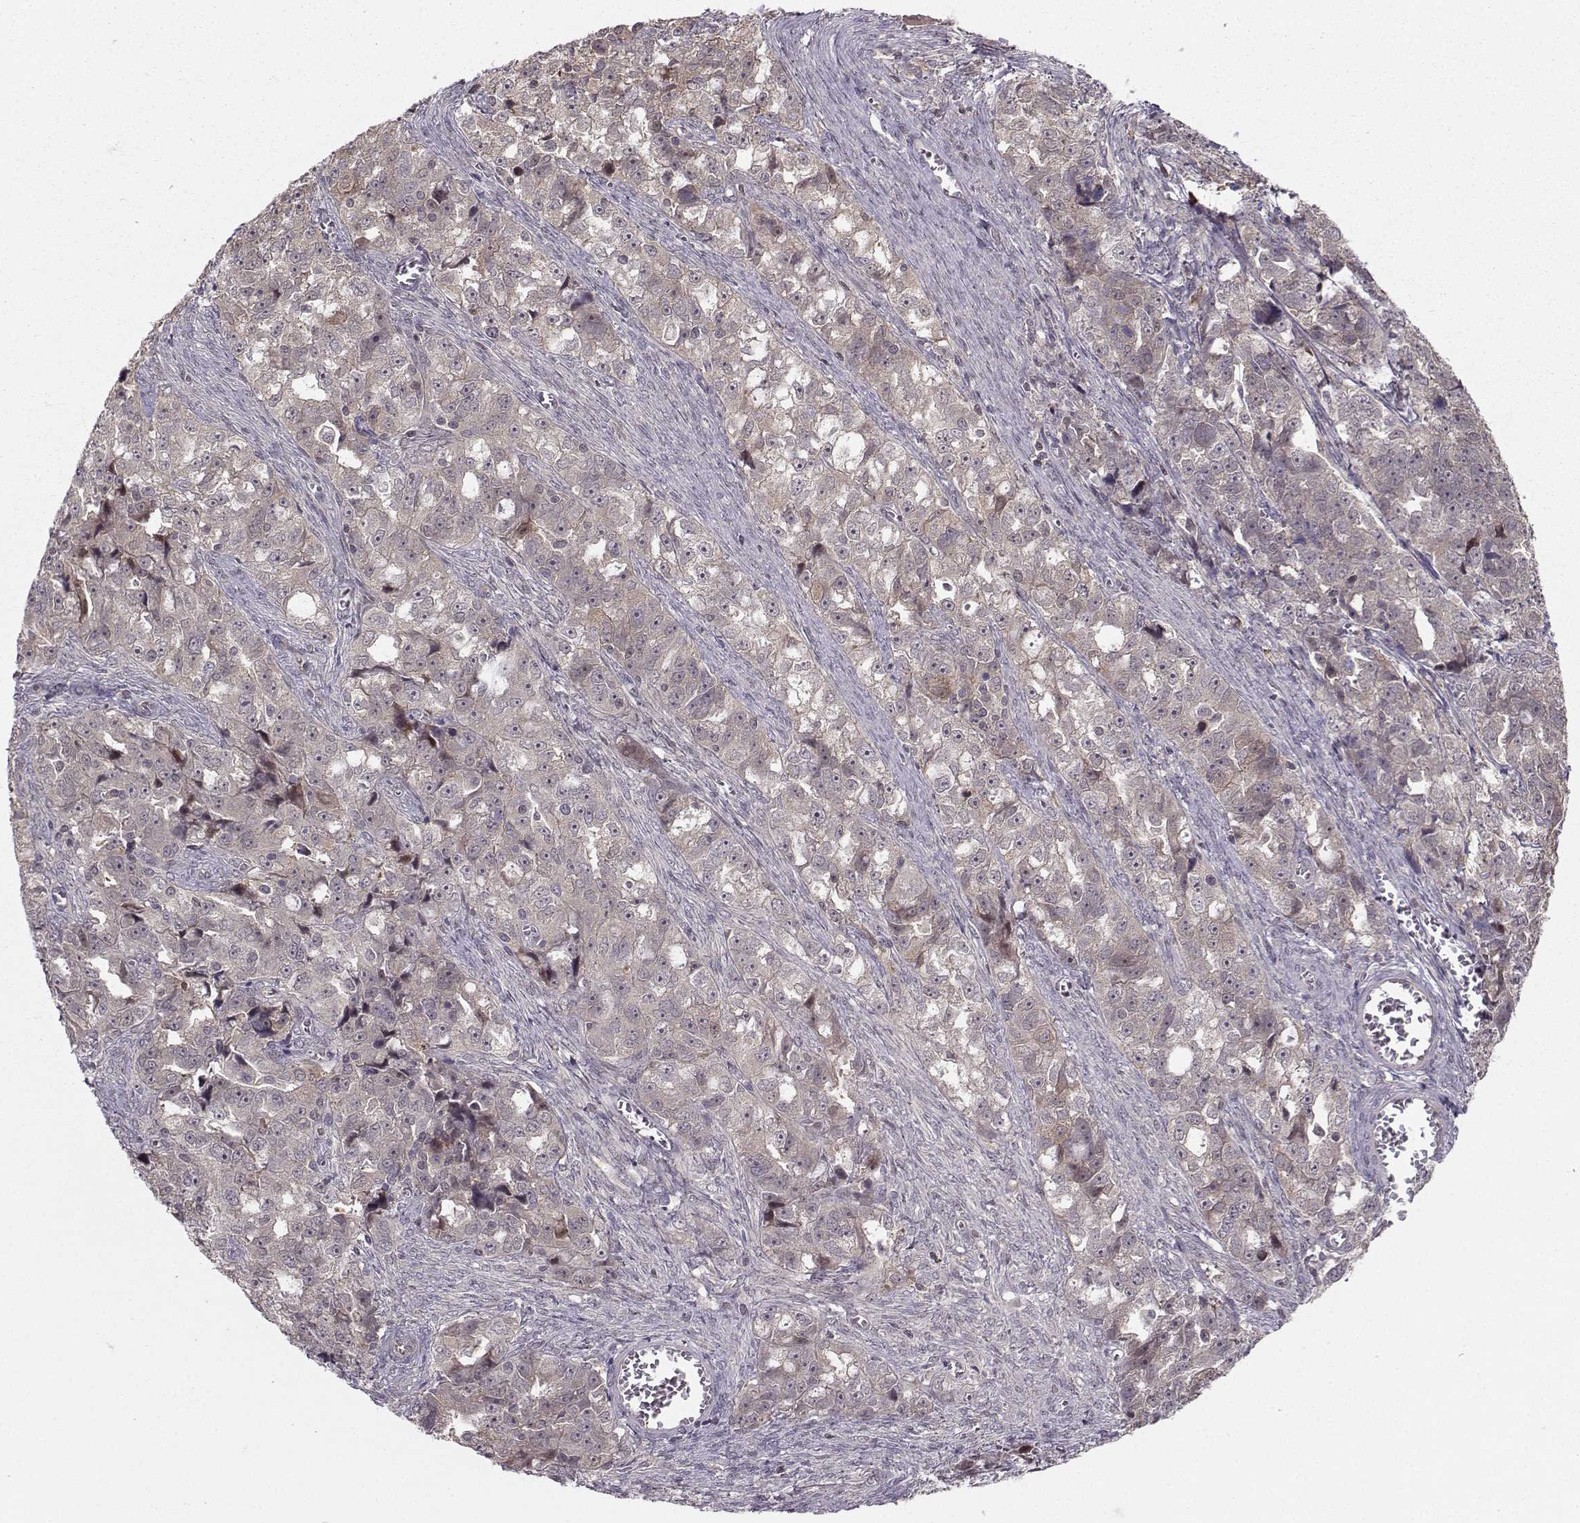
{"staining": {"intensity": "negative", "quantity": "none", "location": "none"}, "tissue": "ovarian cancer", "cell_type": "Tumor cells", "image_type": "cancer", "snomed": [{"axis": "morphology", "description": "Cystadenocarcinoma, serous, NOS"}, {"axis": "topography", "description": "Ovary"}], "caption": "DAB immunohistochemical staining of human ovarian serous cystadenocarcinoma reveals no significant staining in tumor cells.", "gene": "PKP2", "patient": {"sex": "female", "age": 51}}